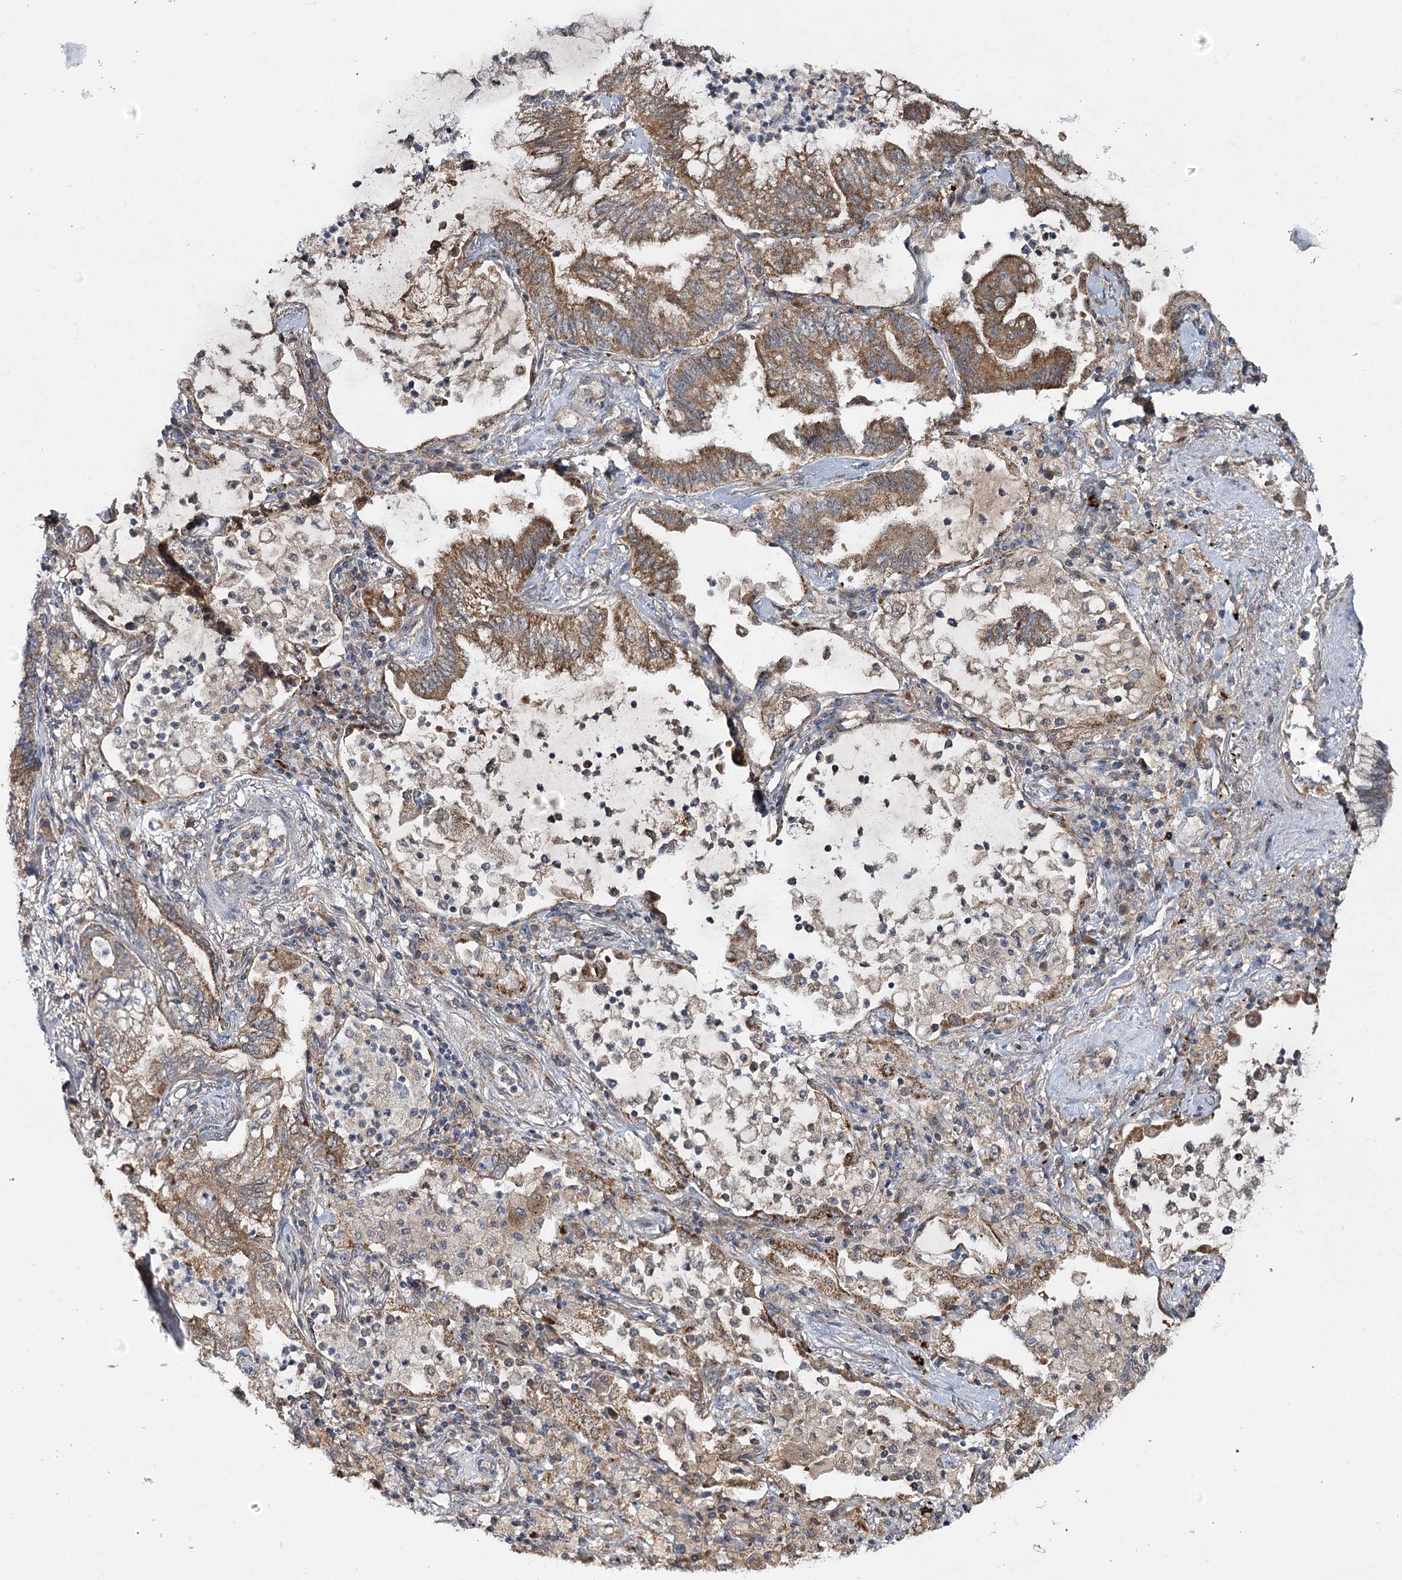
{"staining": {"intensity": "moderate", "quantity": ">75%", "location": "cytoplasmic/membranous"}, "tissue": "lung cancer", "cell_type": "Tumor cells", "image_type": "cancer", "snomed": [{"axis": "morphology", "description": "Adenocarcinoma, NOS"}, {"axis": "topography", "description": "Lung"}], "caption": "Tumor cells exhibit medium levels of moderate cytoplasmic/membranous positivity in about >75% of cells in human lung adenocarcinoma. (IHC, brightfield microscopy, high magnification).", "gene": "PYROXD2", "patient": {"sex": "female", "age": 70}}